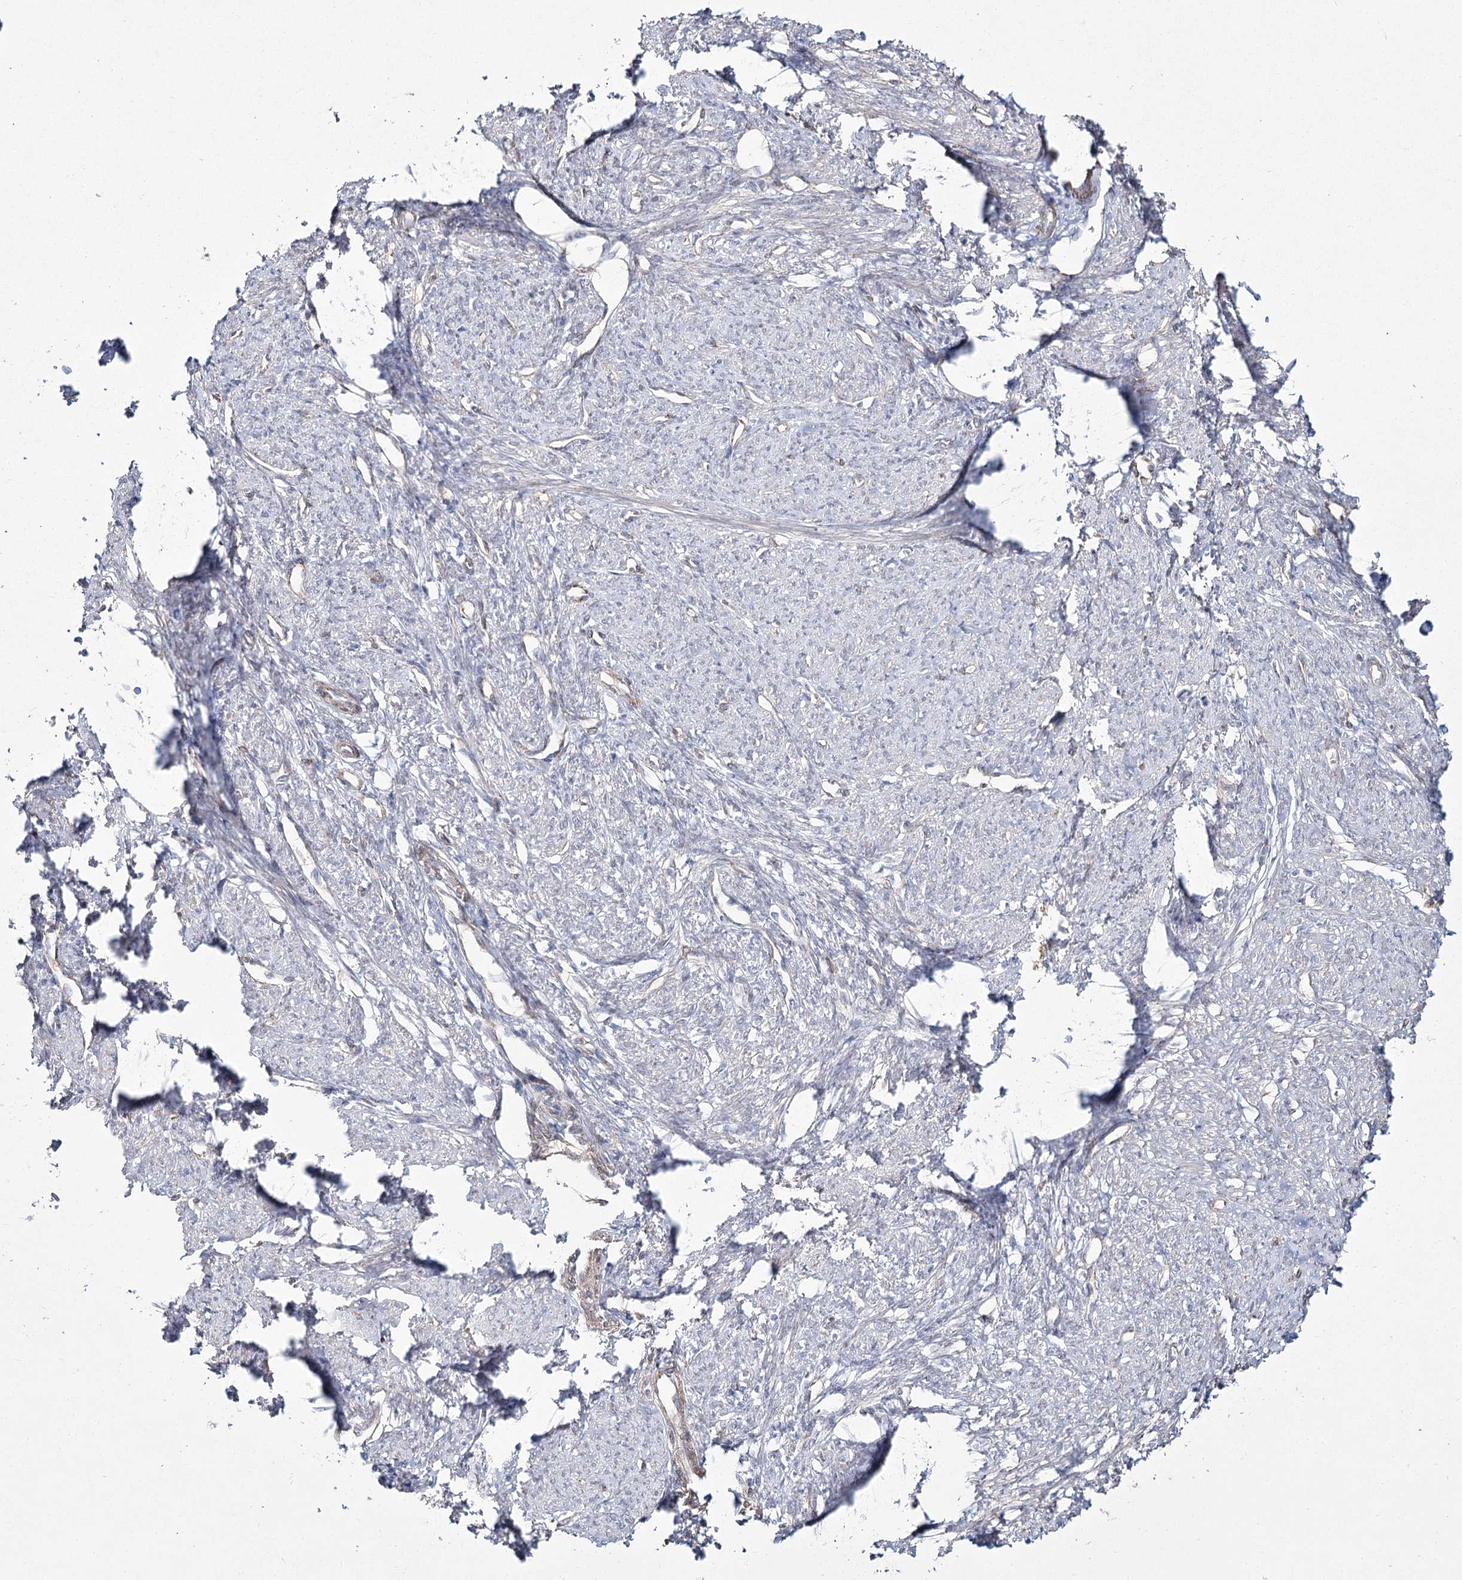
{"staining": {"intensity": "negative", "quantity": "none", "location": "none"}, "tissue": "smooth muscle", "cell_type": "Smooth muscle cells", "image_type": "normal", "snomed": [{"axis": "morphology", "description": "Normal tissue, NOS"}, {"axis": "topography", "description": "Smooth muscle"}, {"axis": "topography", "description": "Uterus"}], "caption": "Protein analysis of benign smooth muscle shows no significant expression in smooth muscle cells.", "gene": "ME3", "patient": {"sex": "female", "age": 59}}